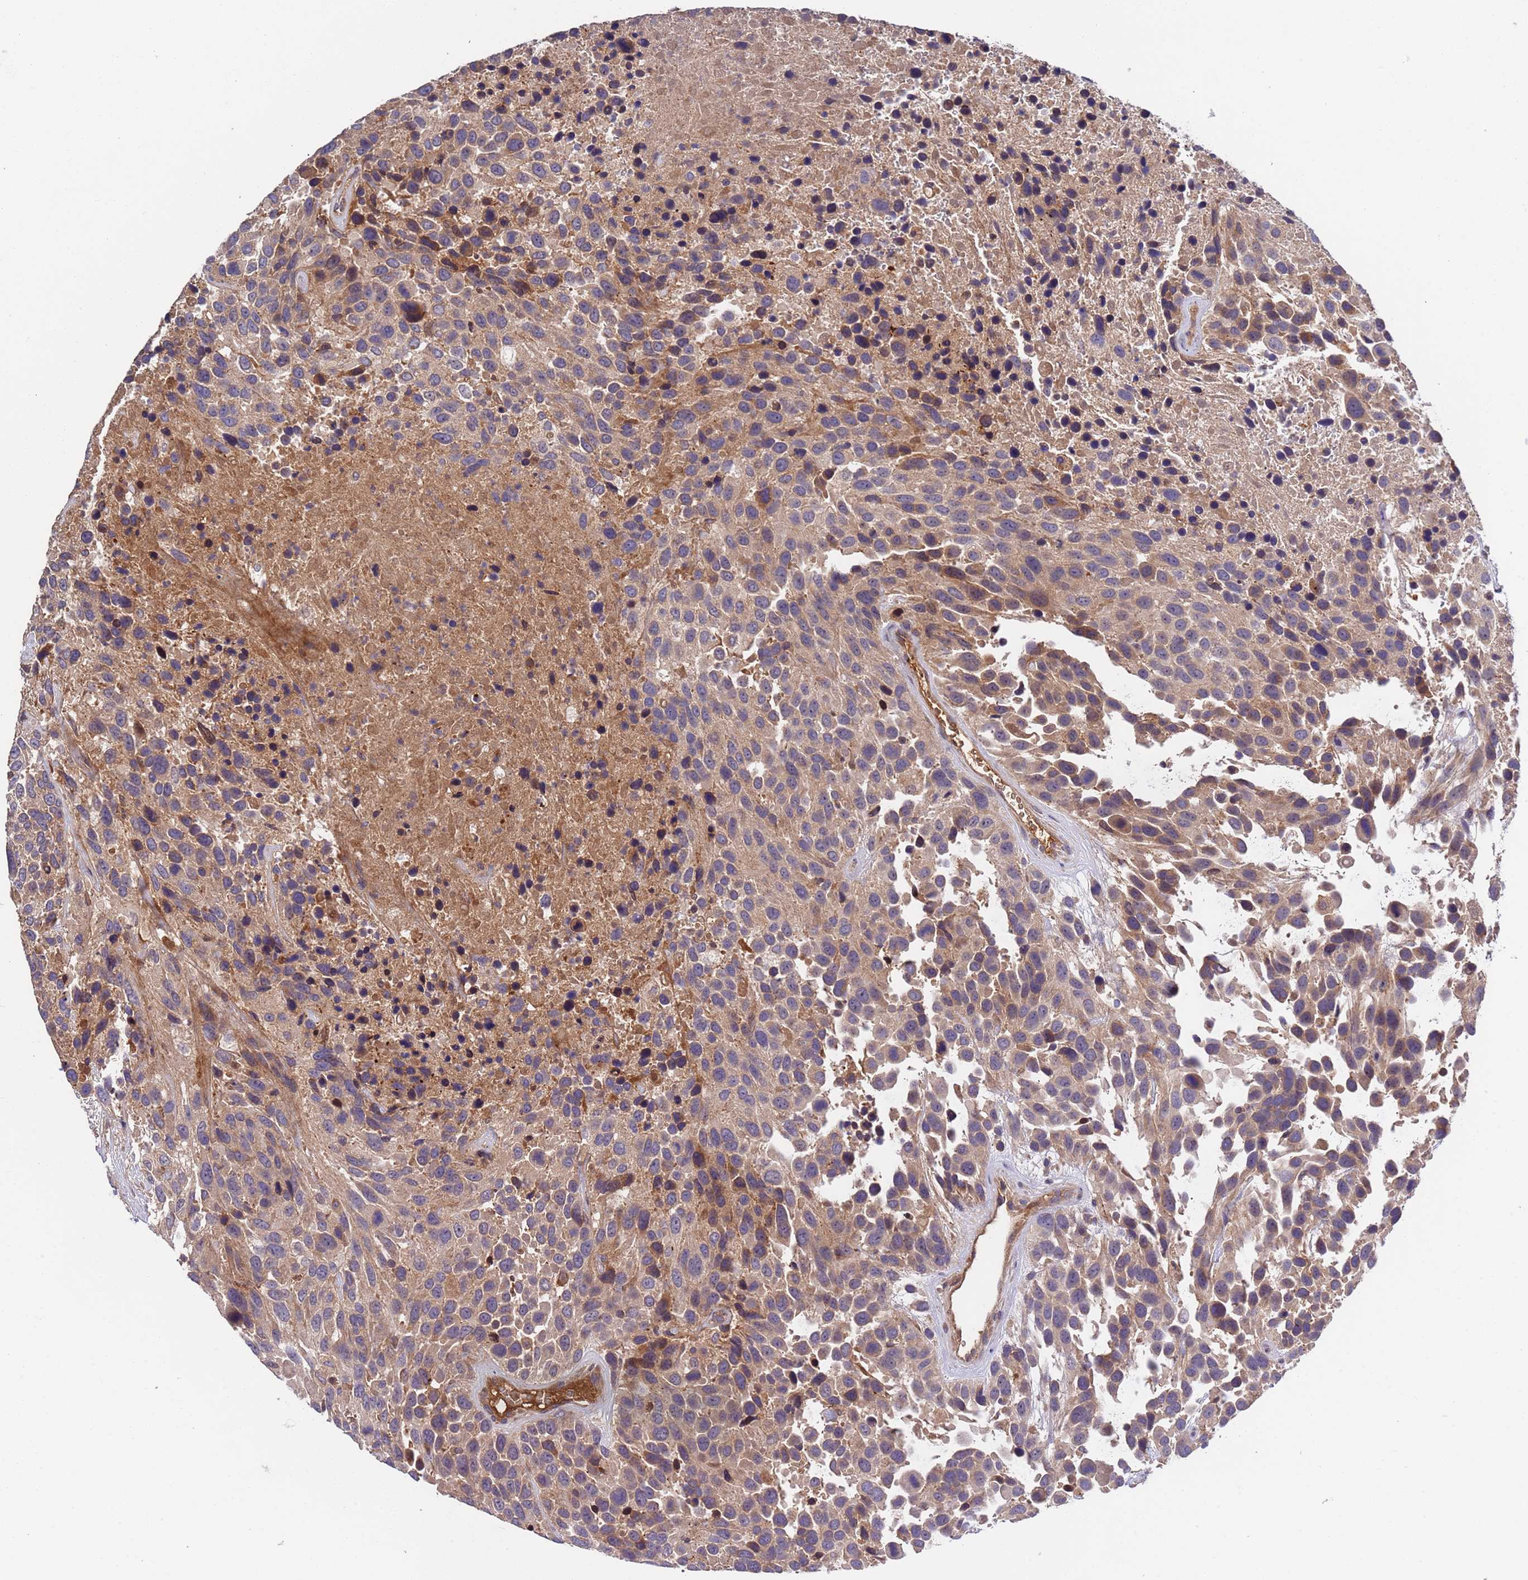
{"staining": {"intensity": "weak", "quantity": "25%-75%", "location": "cytoplasmic/membranous"}, "tissue": "urothelial cancer", "cell_type": "Tumor cells", "image_type": "cancer", "snomed": [{"axis": "morphology", "description": "Urothelial carcinoma, High grade"}, {"axis": "topography", "description": "Urinary bladder"}], "caption": "Immunohistochemical staining of urothelial cancer shows weak cytoplasmic/membranous protein positivity in about 25%-75% of tumor cells.", "gene": "PARP16", "patient": {"sex": "female", "age": 70}}